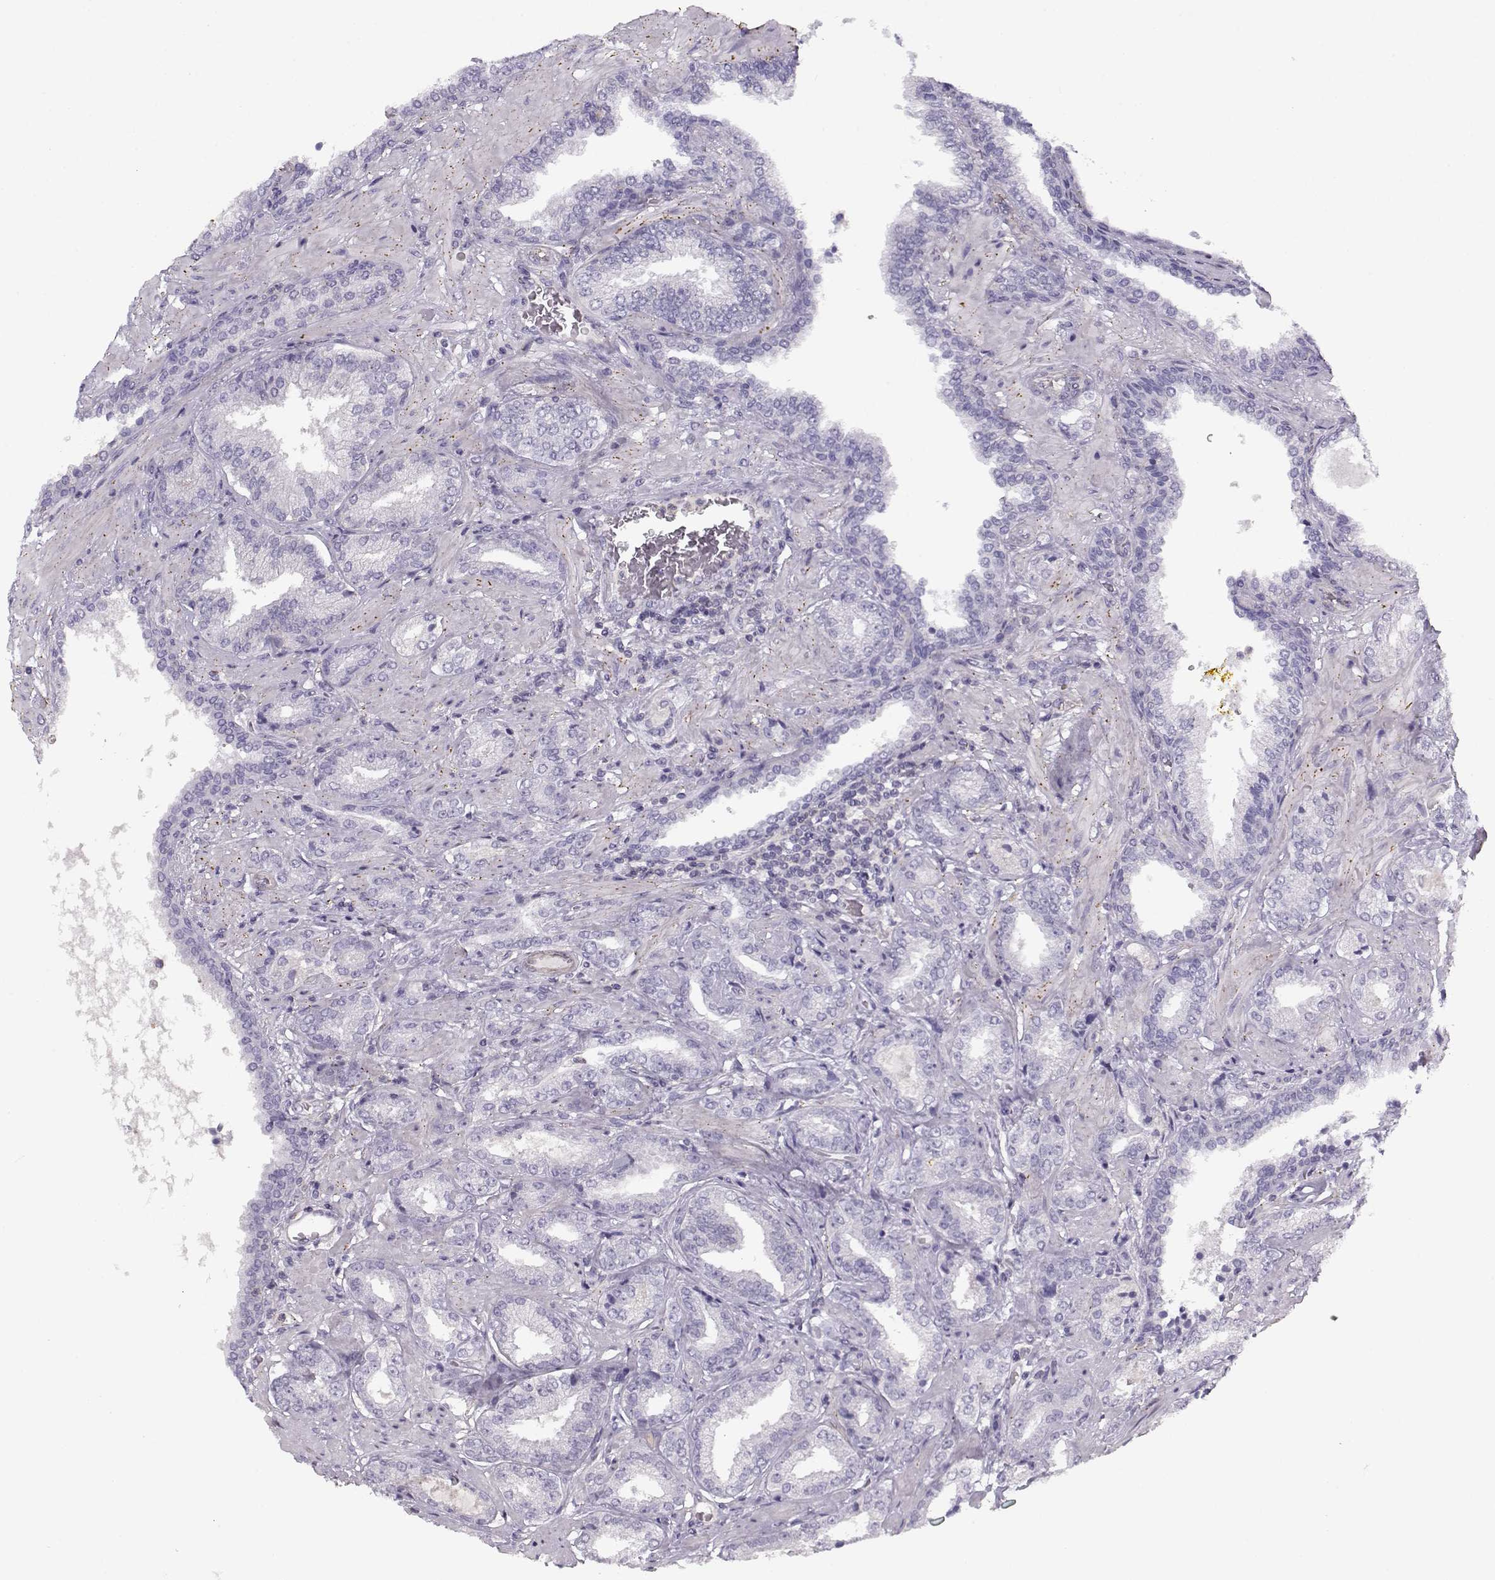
{"staining": {"intensity": "negative", "quantity": "none", "location": "none"}, "tissue": "prostate cancer", "cell_type": "Tumor cells", "image_type": "cancer", "snomed": [{"axis": "morphology", "description": "Adenocarcinoma, Low grade"}, {"axis": "topography", "description": "Prostate"}], "caption": "Immunohistochemical staining of human prostate cancer (adenocarcinoma (low-grade)) exhibits no significant positivity in tumor cells. Nuclei are stained in blue.", "gene": "MYO1A", "patient": {"sex": "male", "age": 68}}